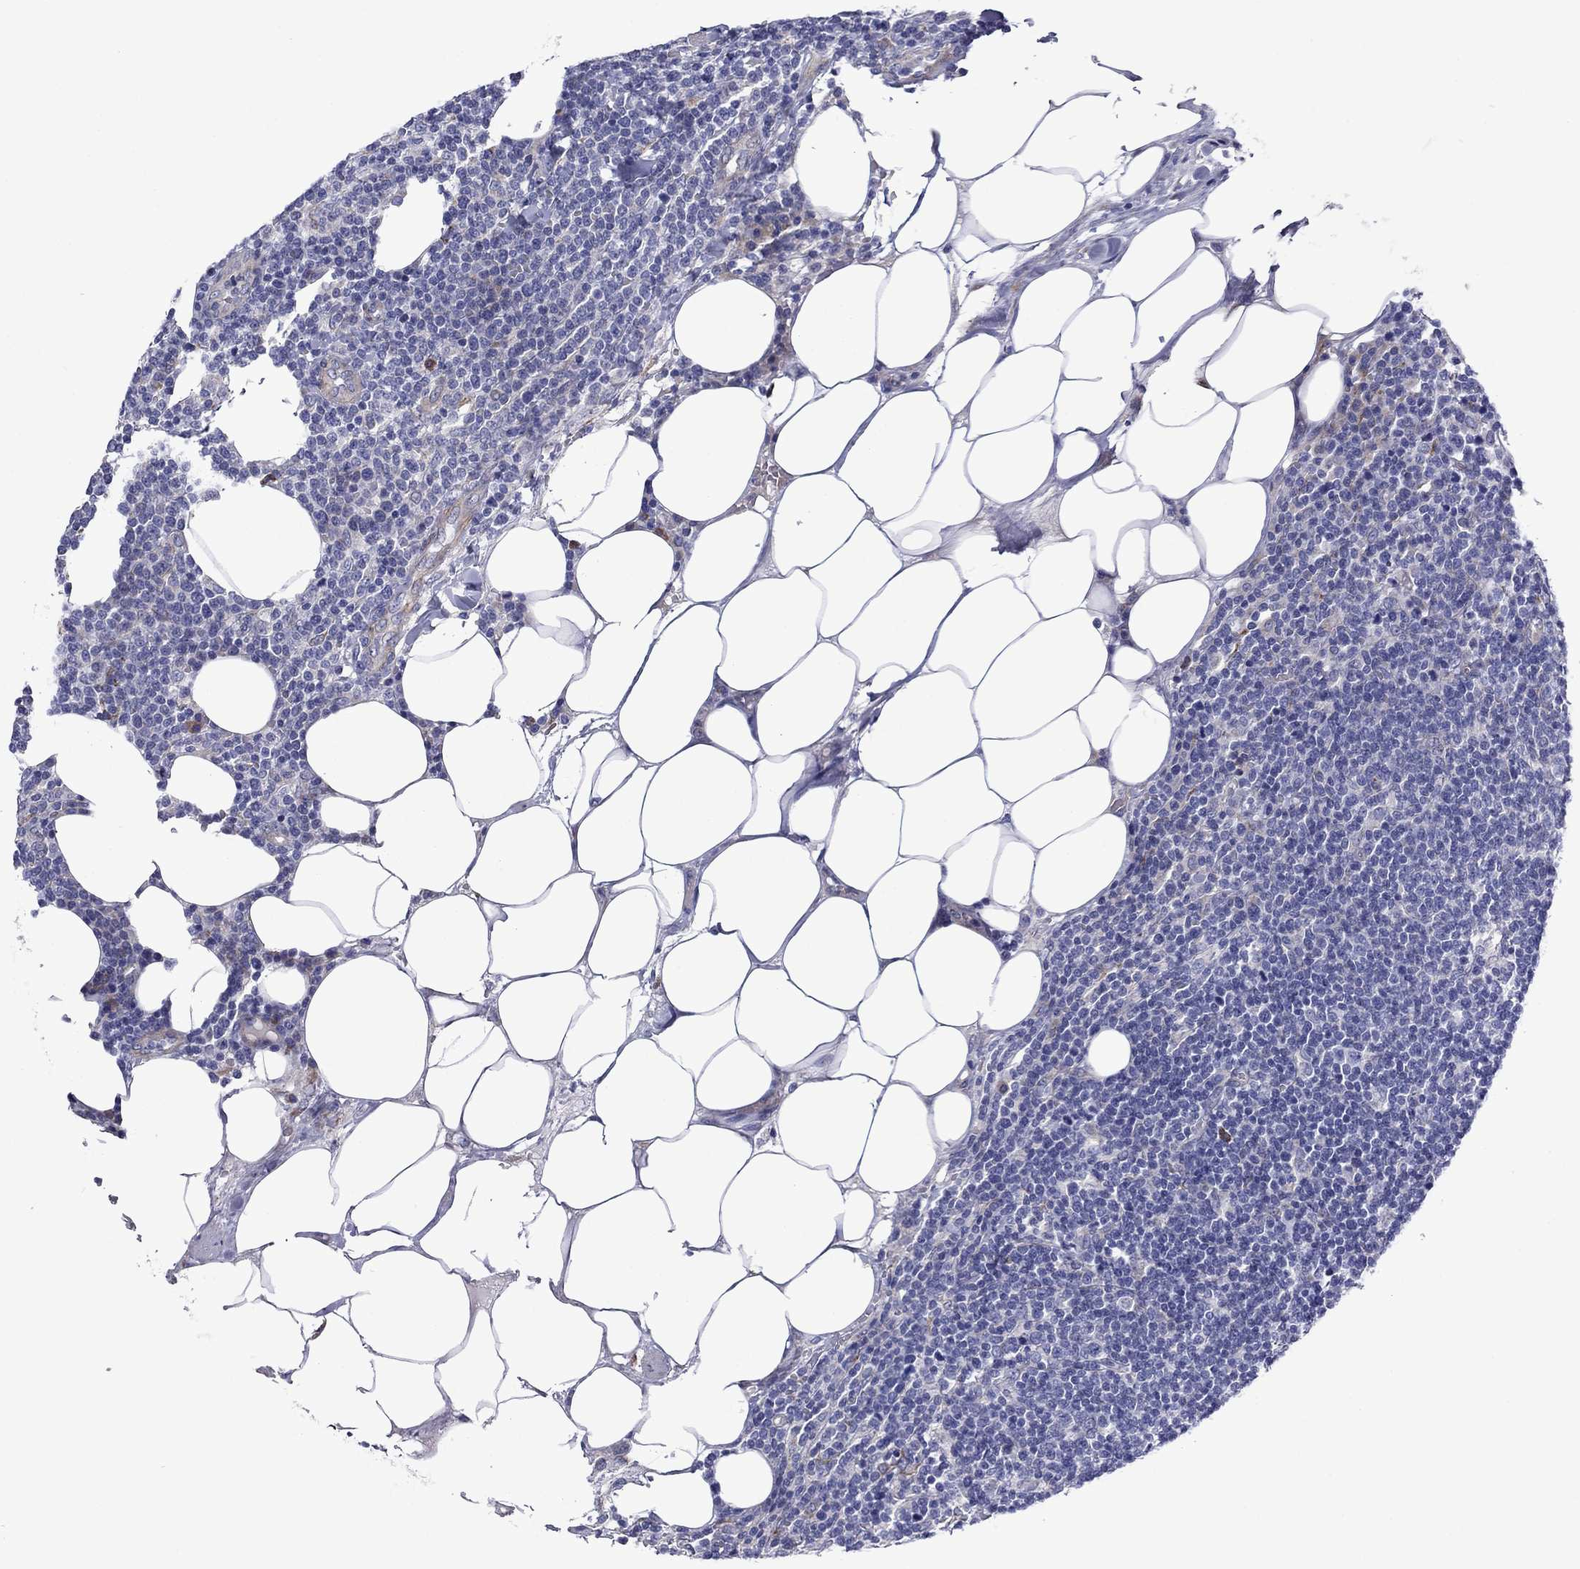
{"staining": {"intensity": "negative", "quantity": "none", "location": "none"}, "tissue": "lymphoma", "cell_type": "Tumor cells", "image_type": "cancer", "snomed": [{"axis": "morphology", "description": "Malignant lymphoma, non-Hodgkin's type, High grade"}, {"axis": "topography", "description": "Lymph node"}], "caption": "Photomicrograph shows no significant protein positivity in tumor cells of lymphoma. (Stains: DAB (3,3'-diaminobenzidine) immunohistochemistry (IHC) with hematoxylin counter stain, Microscopy: brightfield microscopy at high magnification).", "gene": "HSPG2", "patient": {"sex": "male", "age": 61}}